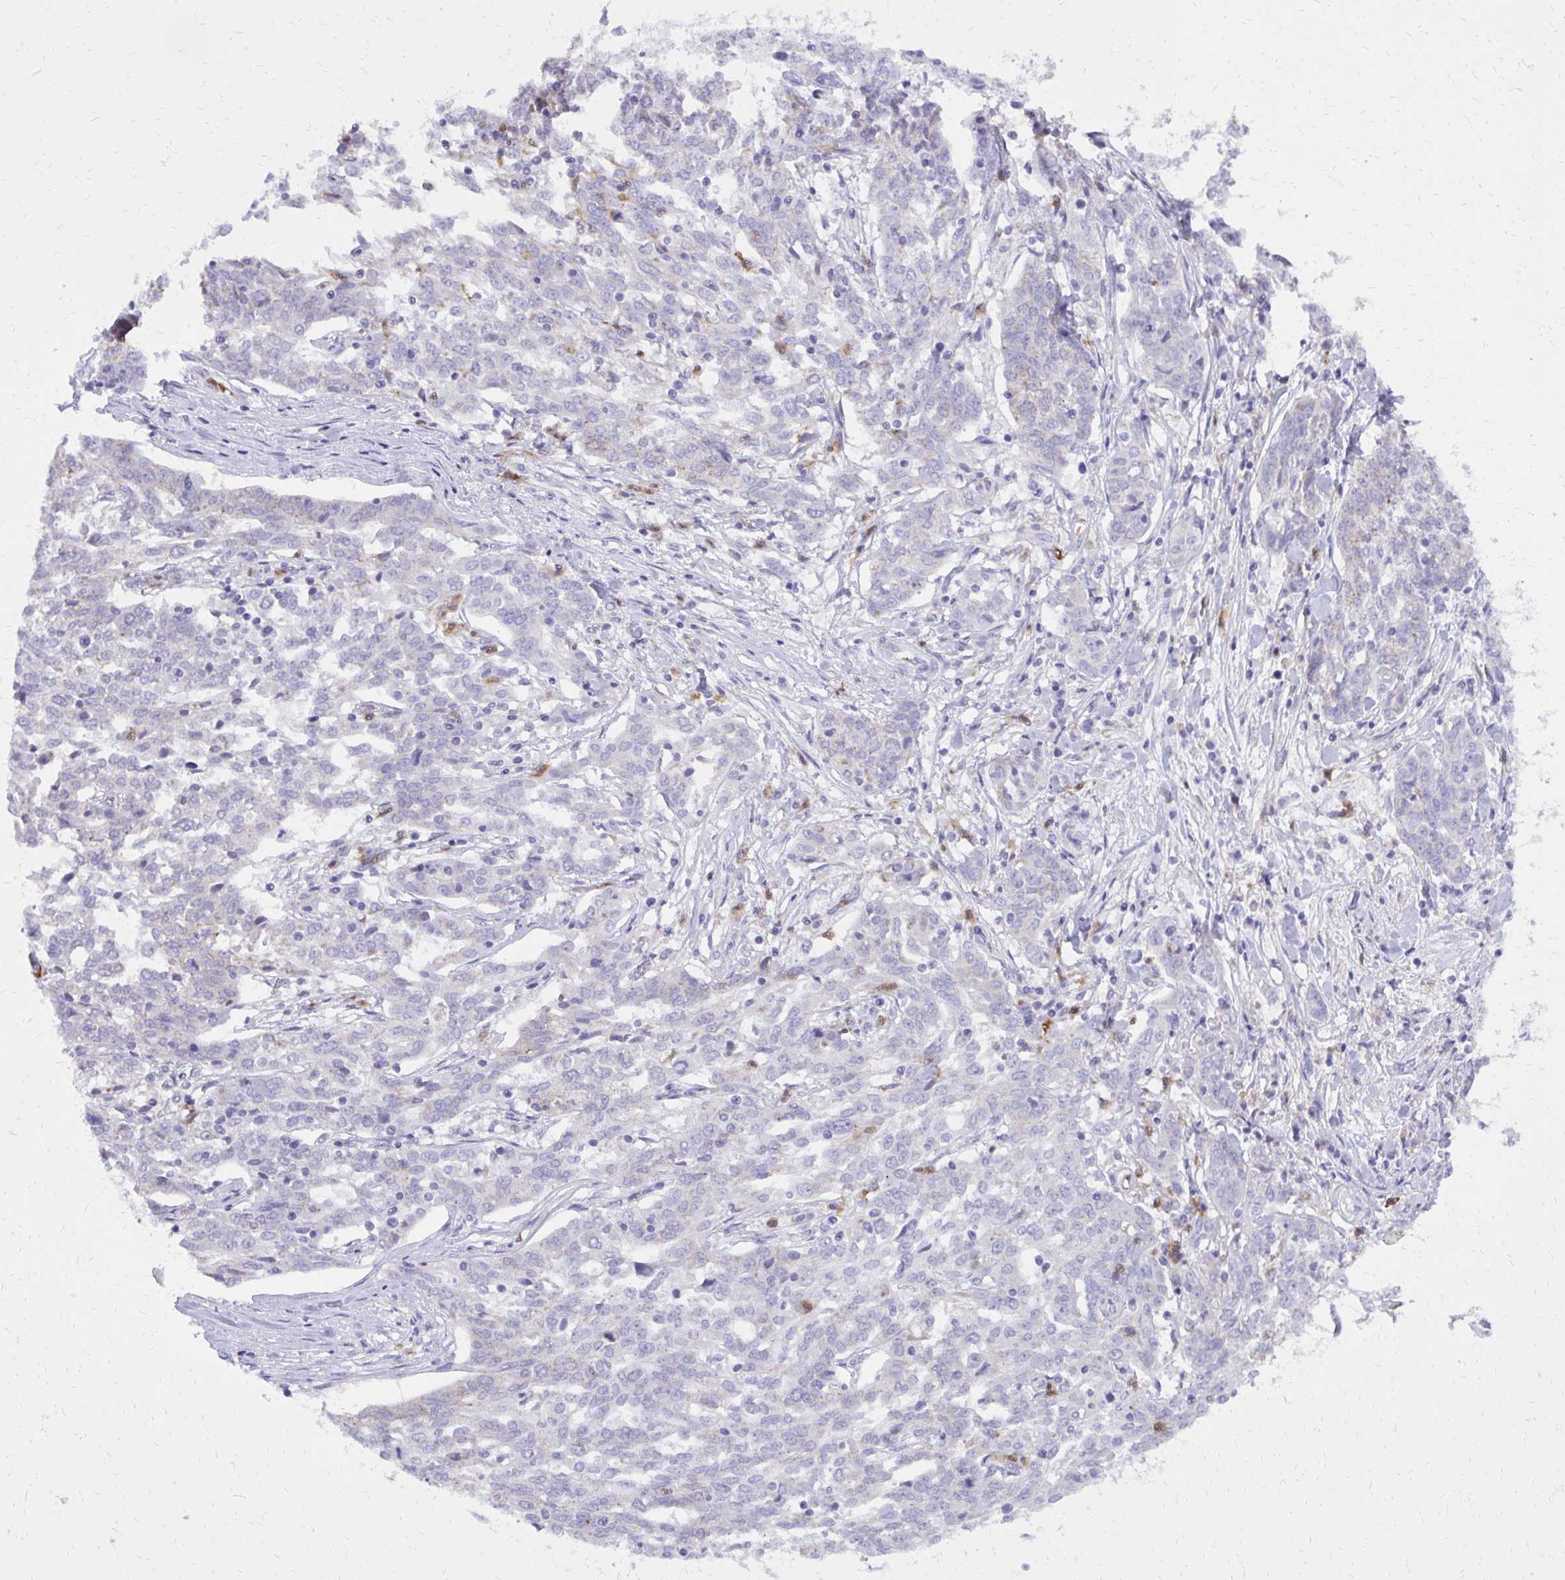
{"staining": {"intensity": "negative", "quantity": "none", "location": "none"}, "tissue": "ovarian cancer", "cell_type": "Tumor cells", "image_type": "cancer", "snomed": [{"axis": "morphology", "description": "Cystadenocarcinoma, serous, NOS"}, {"axis": "topography", "description": "Ovary"}], "caption": "Immunohistochemical staining of human serous cystadenocarcinoma (ovarian) displays no significant positivity in tumor cells.", "gene": "CAT", "patient": {"sex": "female", "age": 67}}